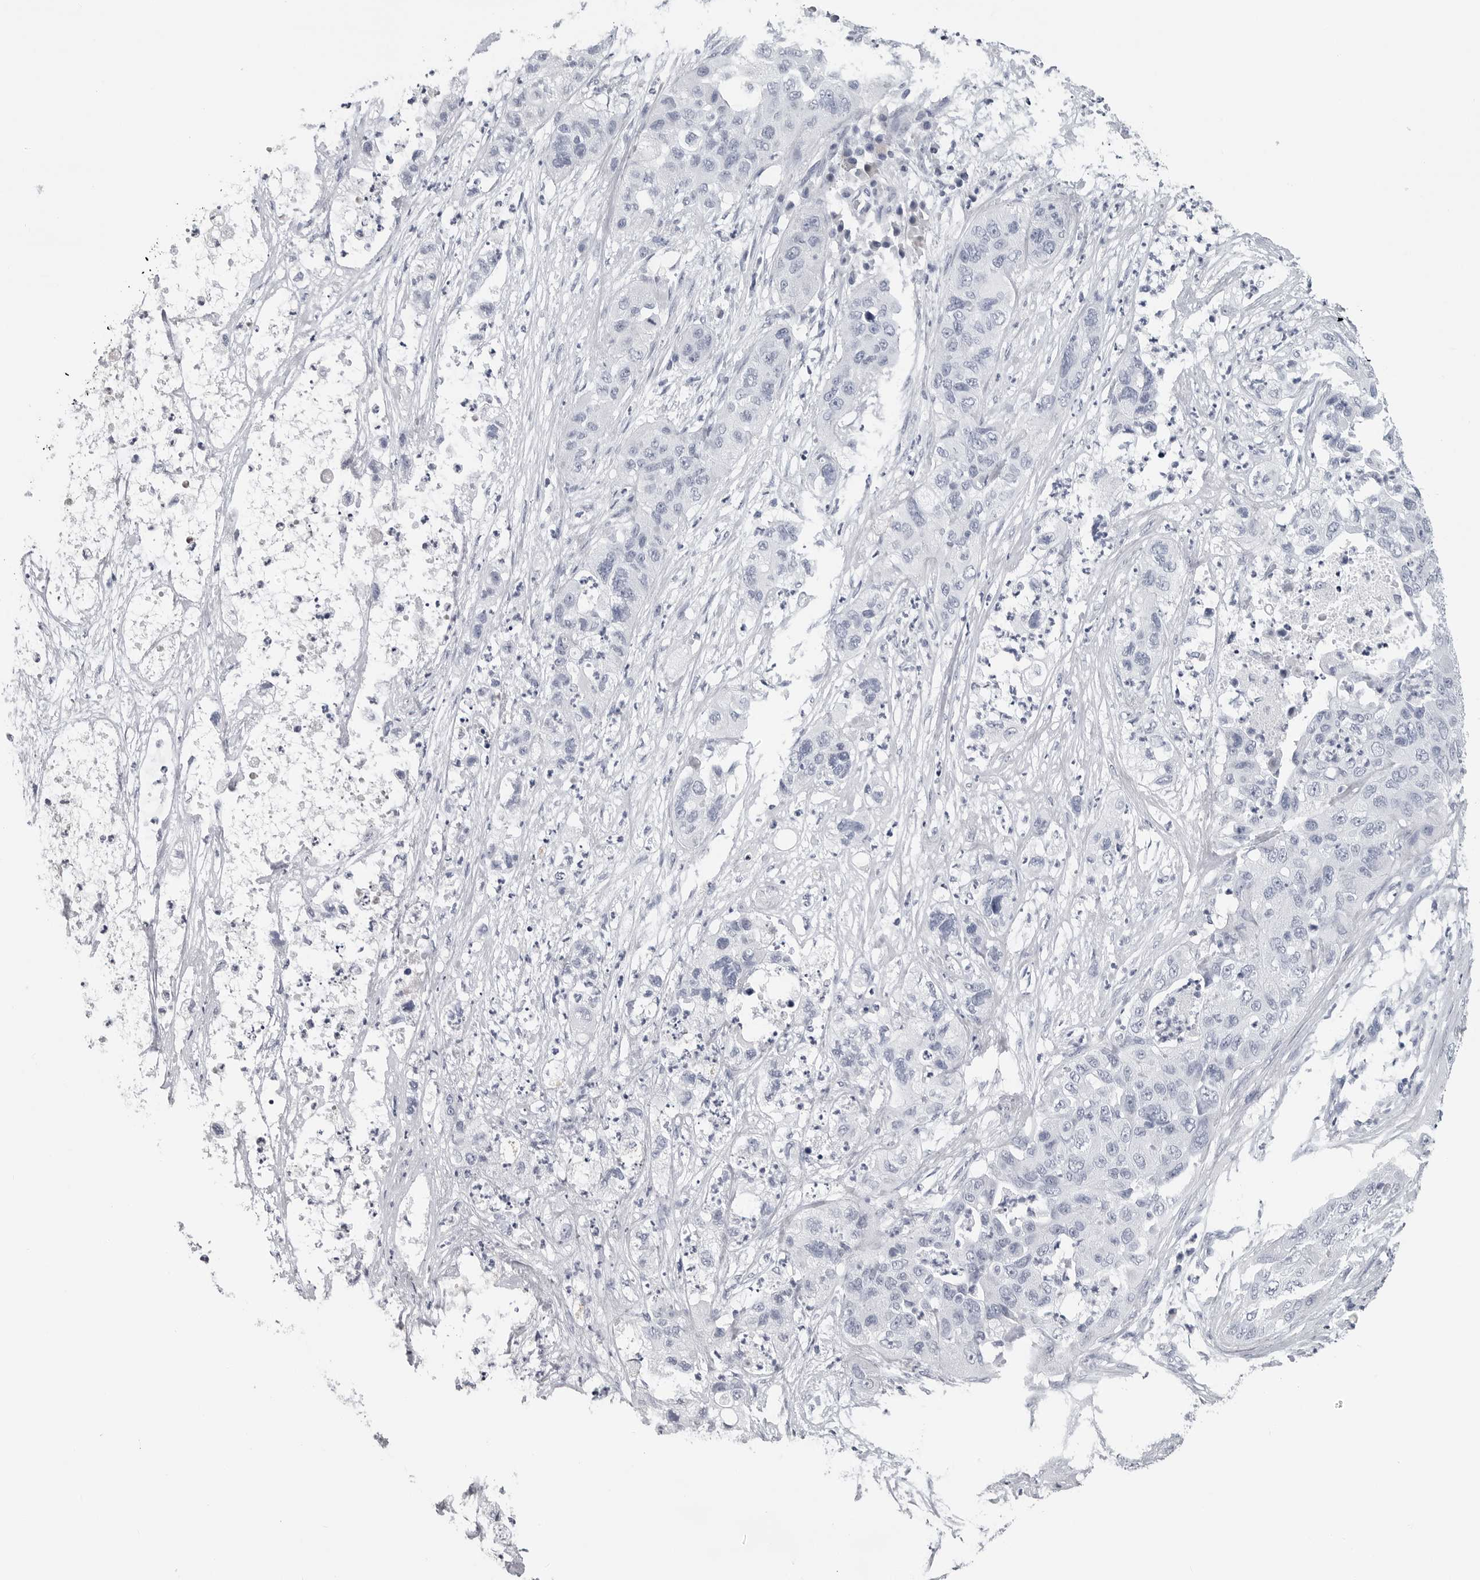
{"staining": {"intensity": "negative", "quantity": "none", "location": "none"}, "tissue": "pancreatic cancer", "cell_type": "Tumor cells", "image_type": "cancer", "snomed": [{"axis": "morphology", "description": "Adenocarcinoma, NOS"}, {"axis": "topography", "description": "Pancreas"}], "caption": "Pancreatic adenocarcinoma stained for a protein using IHC exhibits no expression tumor cells.", "gene": "AMPD1", "patient": {"sex": "female", "age": 78}}